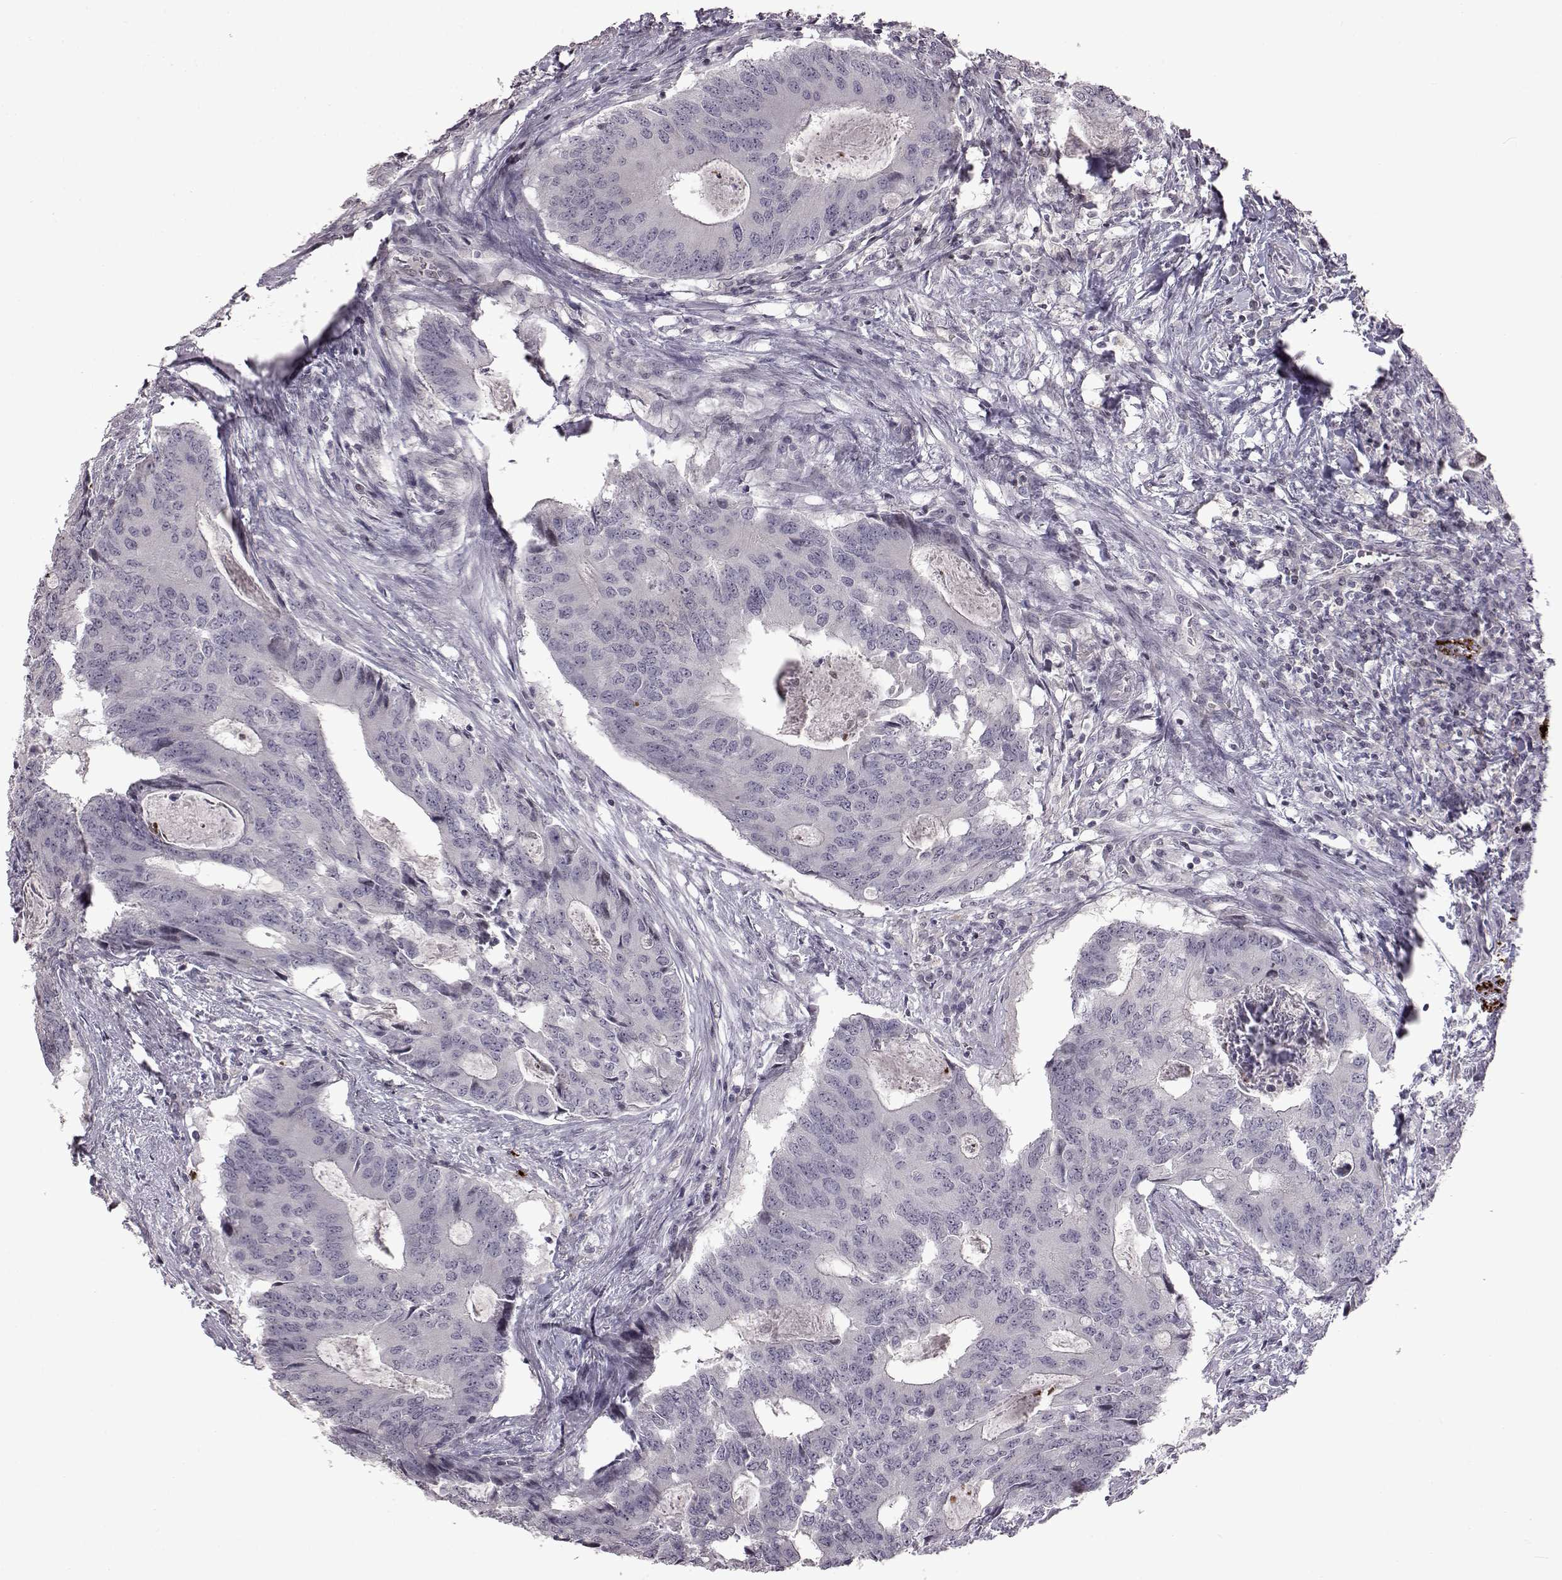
{"staining": {"intensity": "negative", "quantity": "none", "location": "none"}, "tissue": "colorectal cancer", "cell_type": "Tumor cells", "image_type": "cancer", "snomed": [{"axis": "morphology", "description": "Adenocarcinoma, NOS"}, {"axis": "topography", "description": "Colon"}], "caption": "Colorectal cancer (adenocarcinoma) stained for a protein using immunohistochemistry shows no staining tumor cells.", "gene": "GAL", "patient": {"sex": "male", "age": 67}}